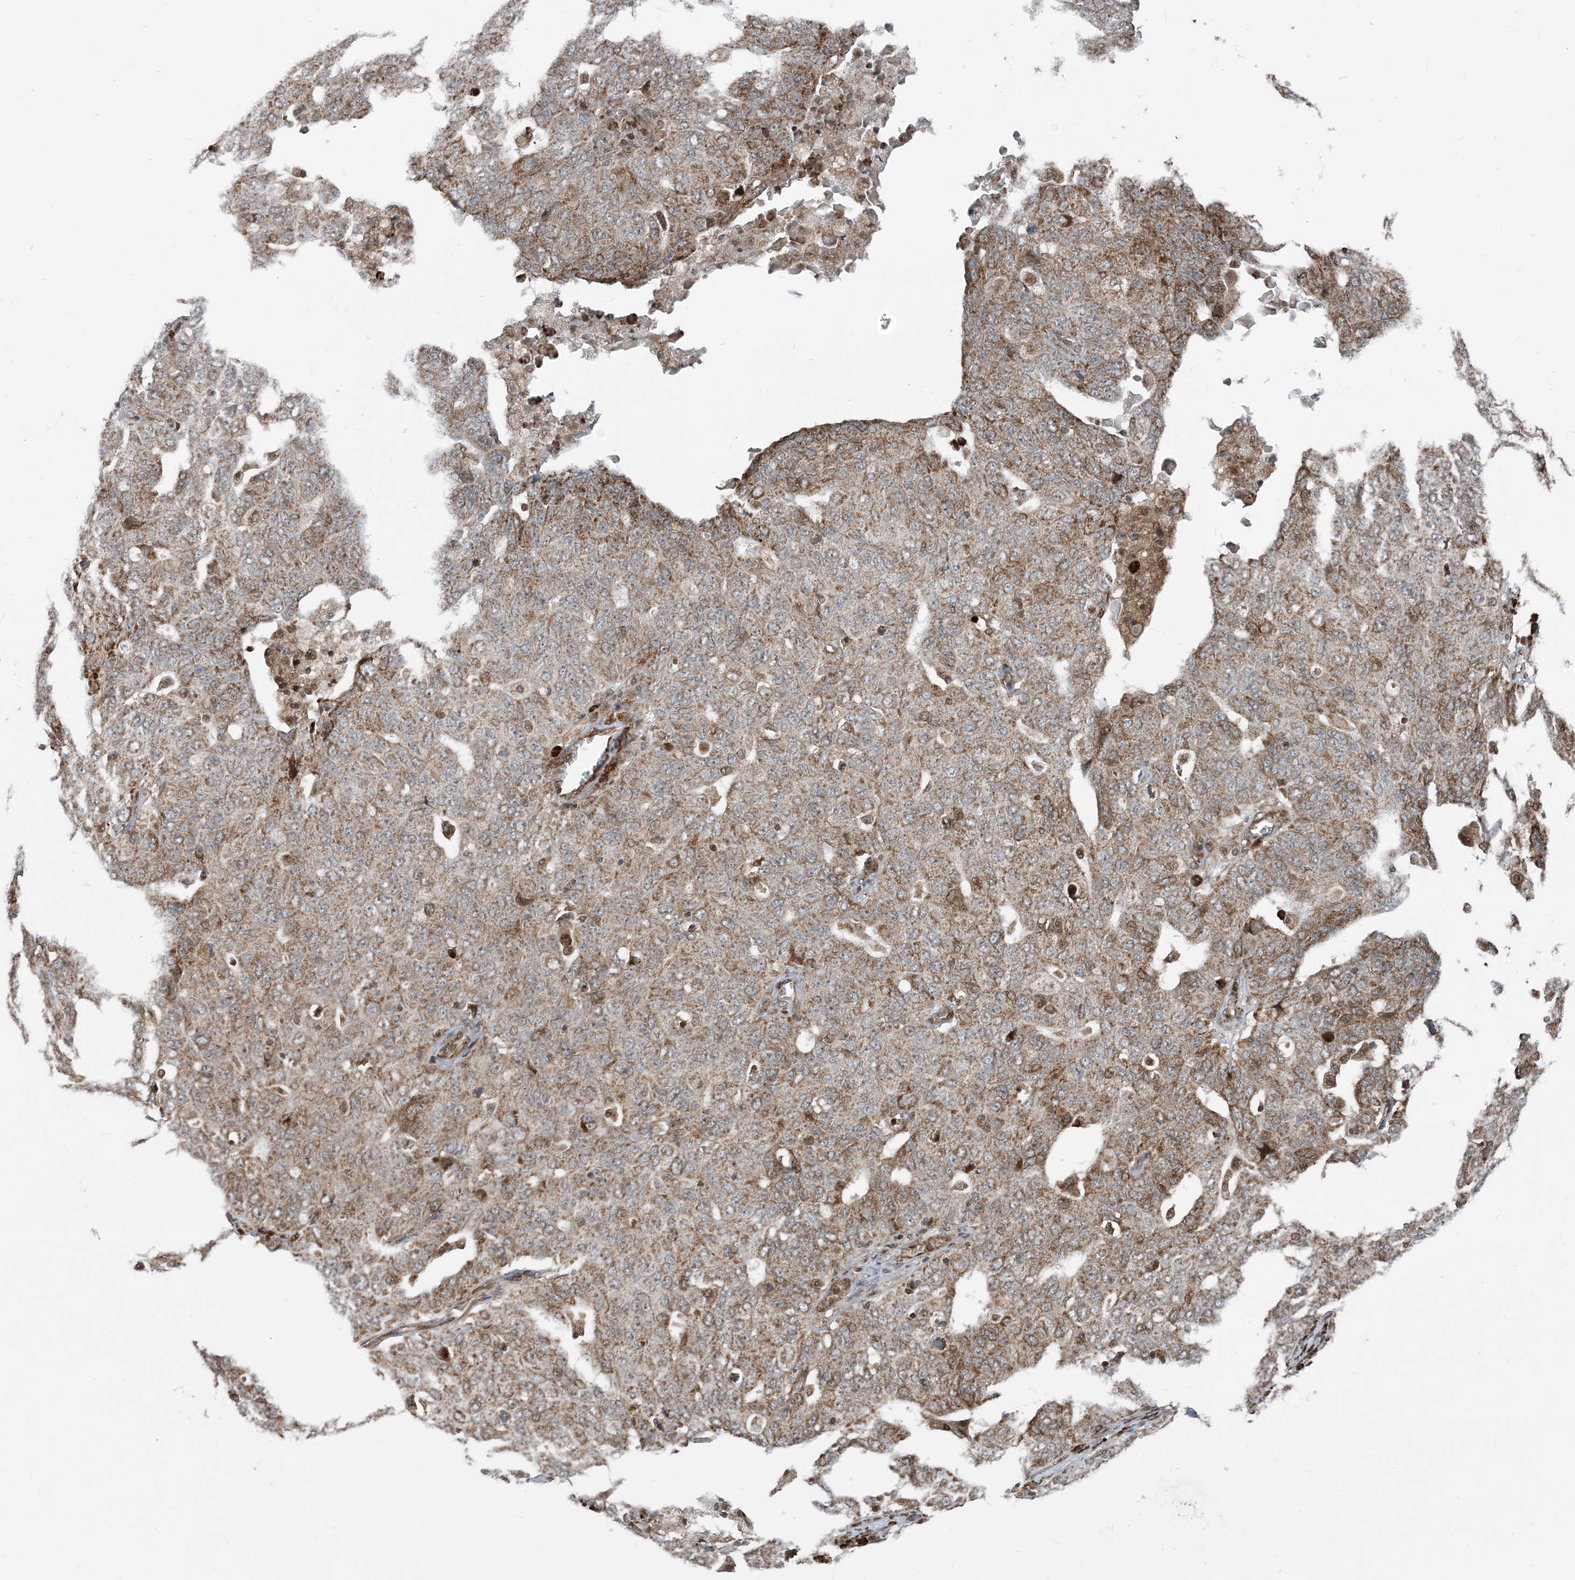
{"staining": {"intensity": "weak", "quantity": ">75%", "location": "cytoplasmic/membranous"}, "tissue": "ovarian cancer", "cell_type": "Tumor cells", "image_type": "cancer", "snomed": [{"axis": "morphology", "description": "Carcinoma, endometroid"}, {"axis": "topography", "description": "Ovary"}], "caption": "Ovarian cancer stained for a protein exhibits weak cytoplasmic/membranous positivity in tumor cells.", "gene": "EDEM2", "patient": {"sex": "female", "age": 62}}